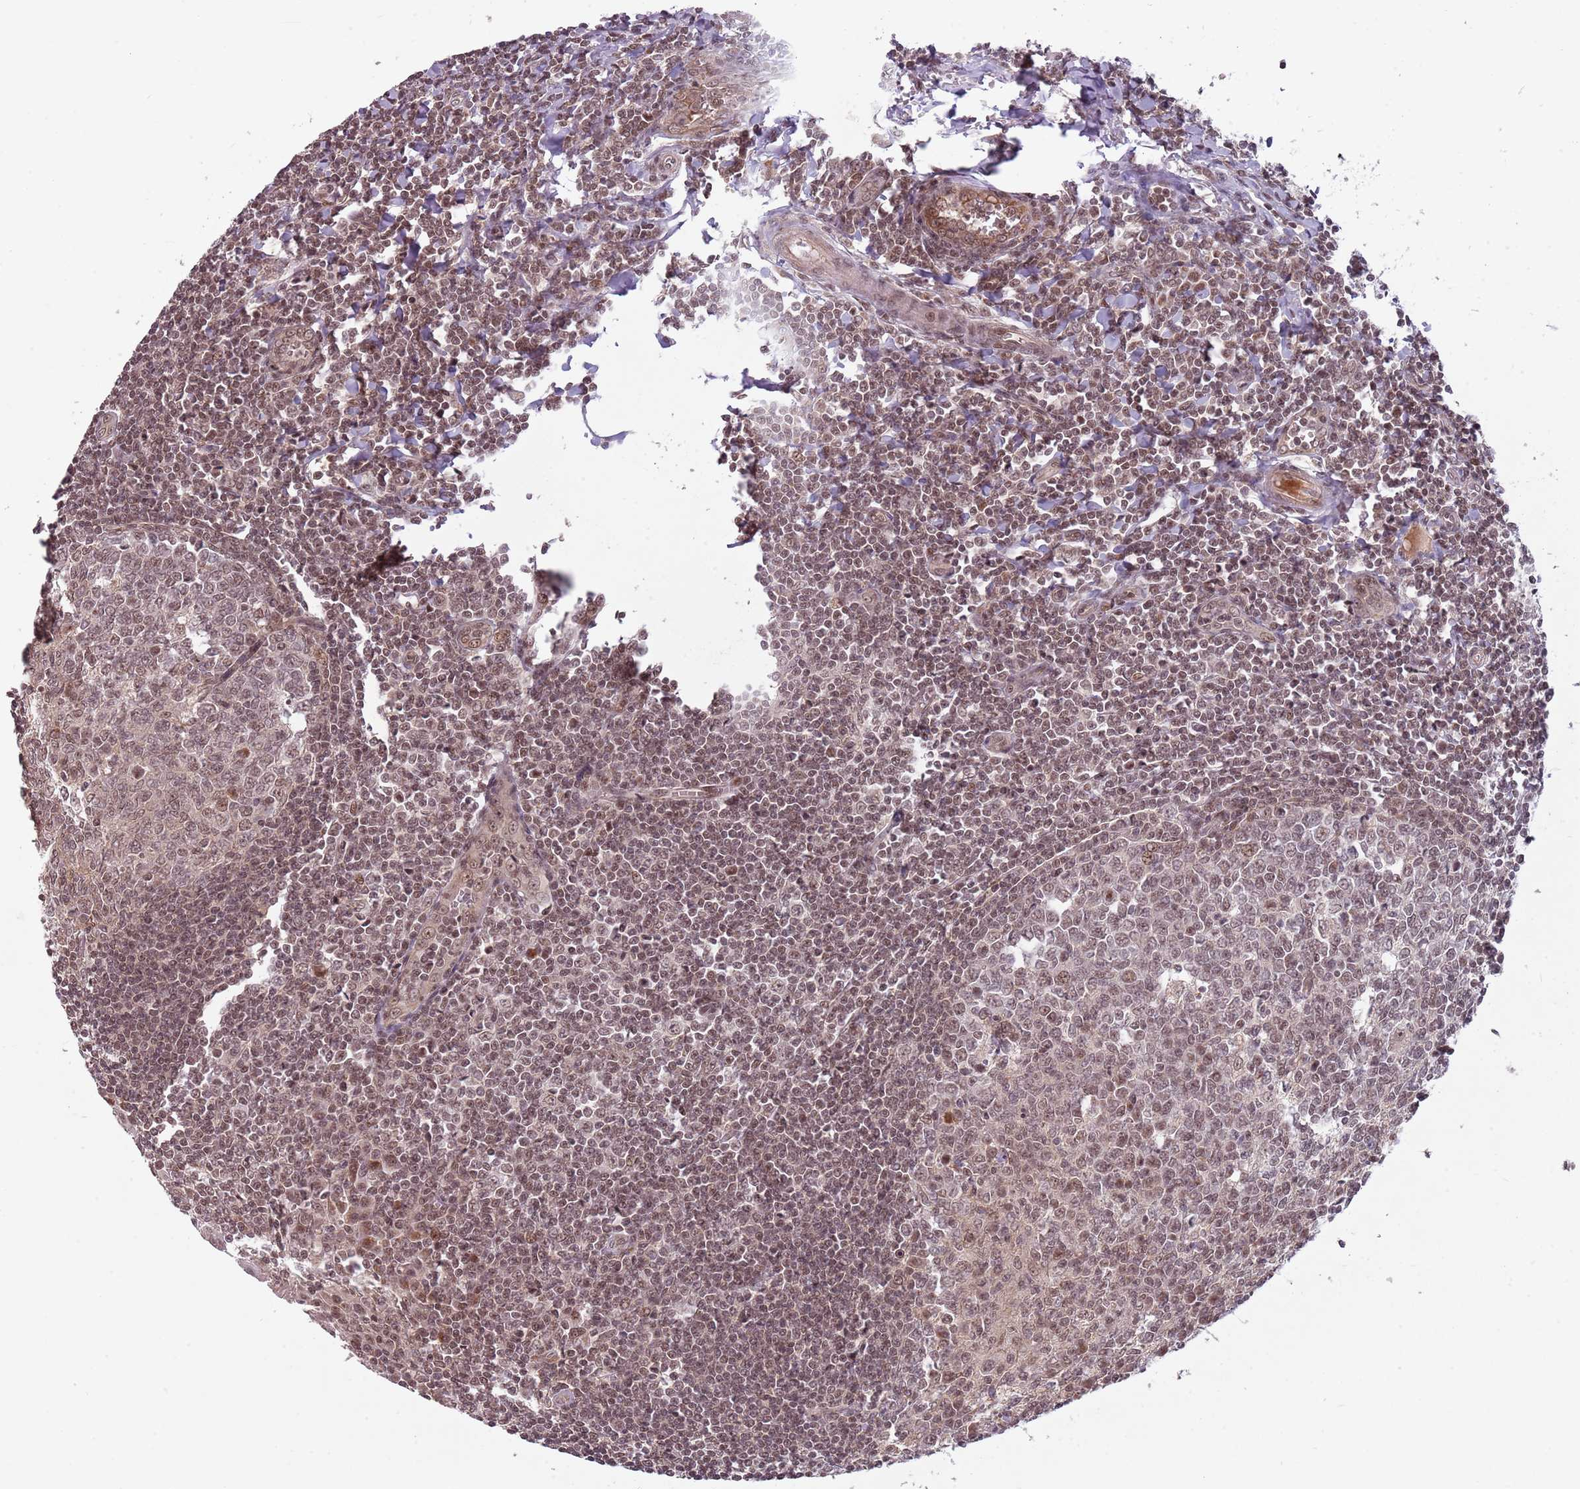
{"staining": {"intensity": "moderate", "quantity": ">75%", "location": "nuclear"}, "tissue": "tonsil", "cell_type": "Germinal center cells", "image_type": "normal", "snomed": [{"axis": "morphology", "description": "Normal tissue, NOS"}, {"axis": "topography", "description": "Tonsil"}], "caption": "Normal tonsil shows moderate nuclear staining in about >75% of germinal center cells.", "gene": "SUDS3", "patient": {"sex": "male", "age": 27}}